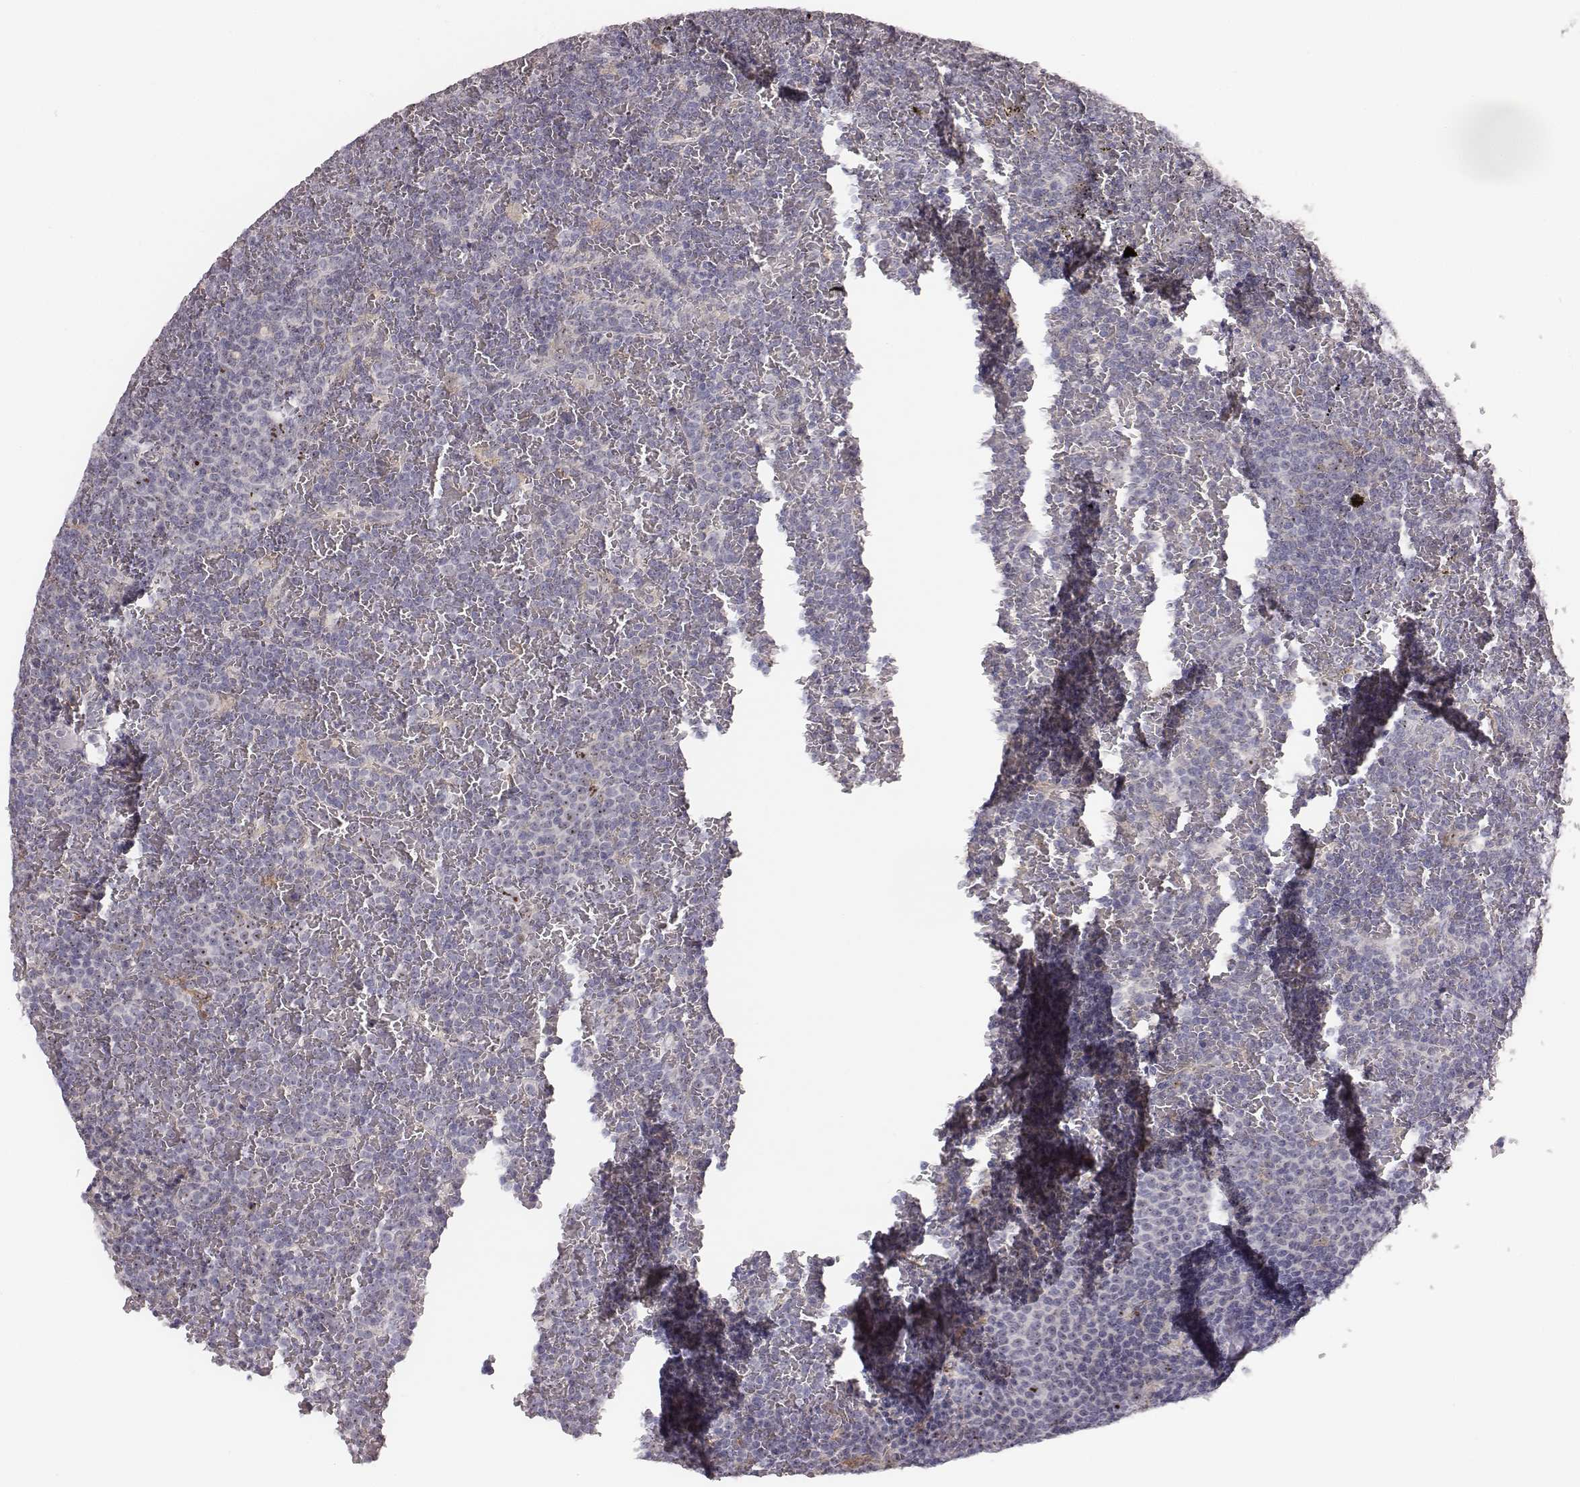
{"staining": {"intensity": "strong", "quantity": "<25%", "location": "nuclear"}, "tissue": "lymphoma", "cell_type": "Tumor cells", "image_type": "cancer", "snomed": [{"axis": "morphology", "description": "Malignant lymphoma, non-Hodgkin's type, Low grade"}, {"axis": "topography", "description": "Spleen"}], "caption": "A histopathology image of low-grade malignant lymphoma, non-Hodgkin's type stained for a protein reveals strong nuclear brown staining in tumor cells.", "gene": "NIFK", "patient": {"sex": "female", "age": 77}}